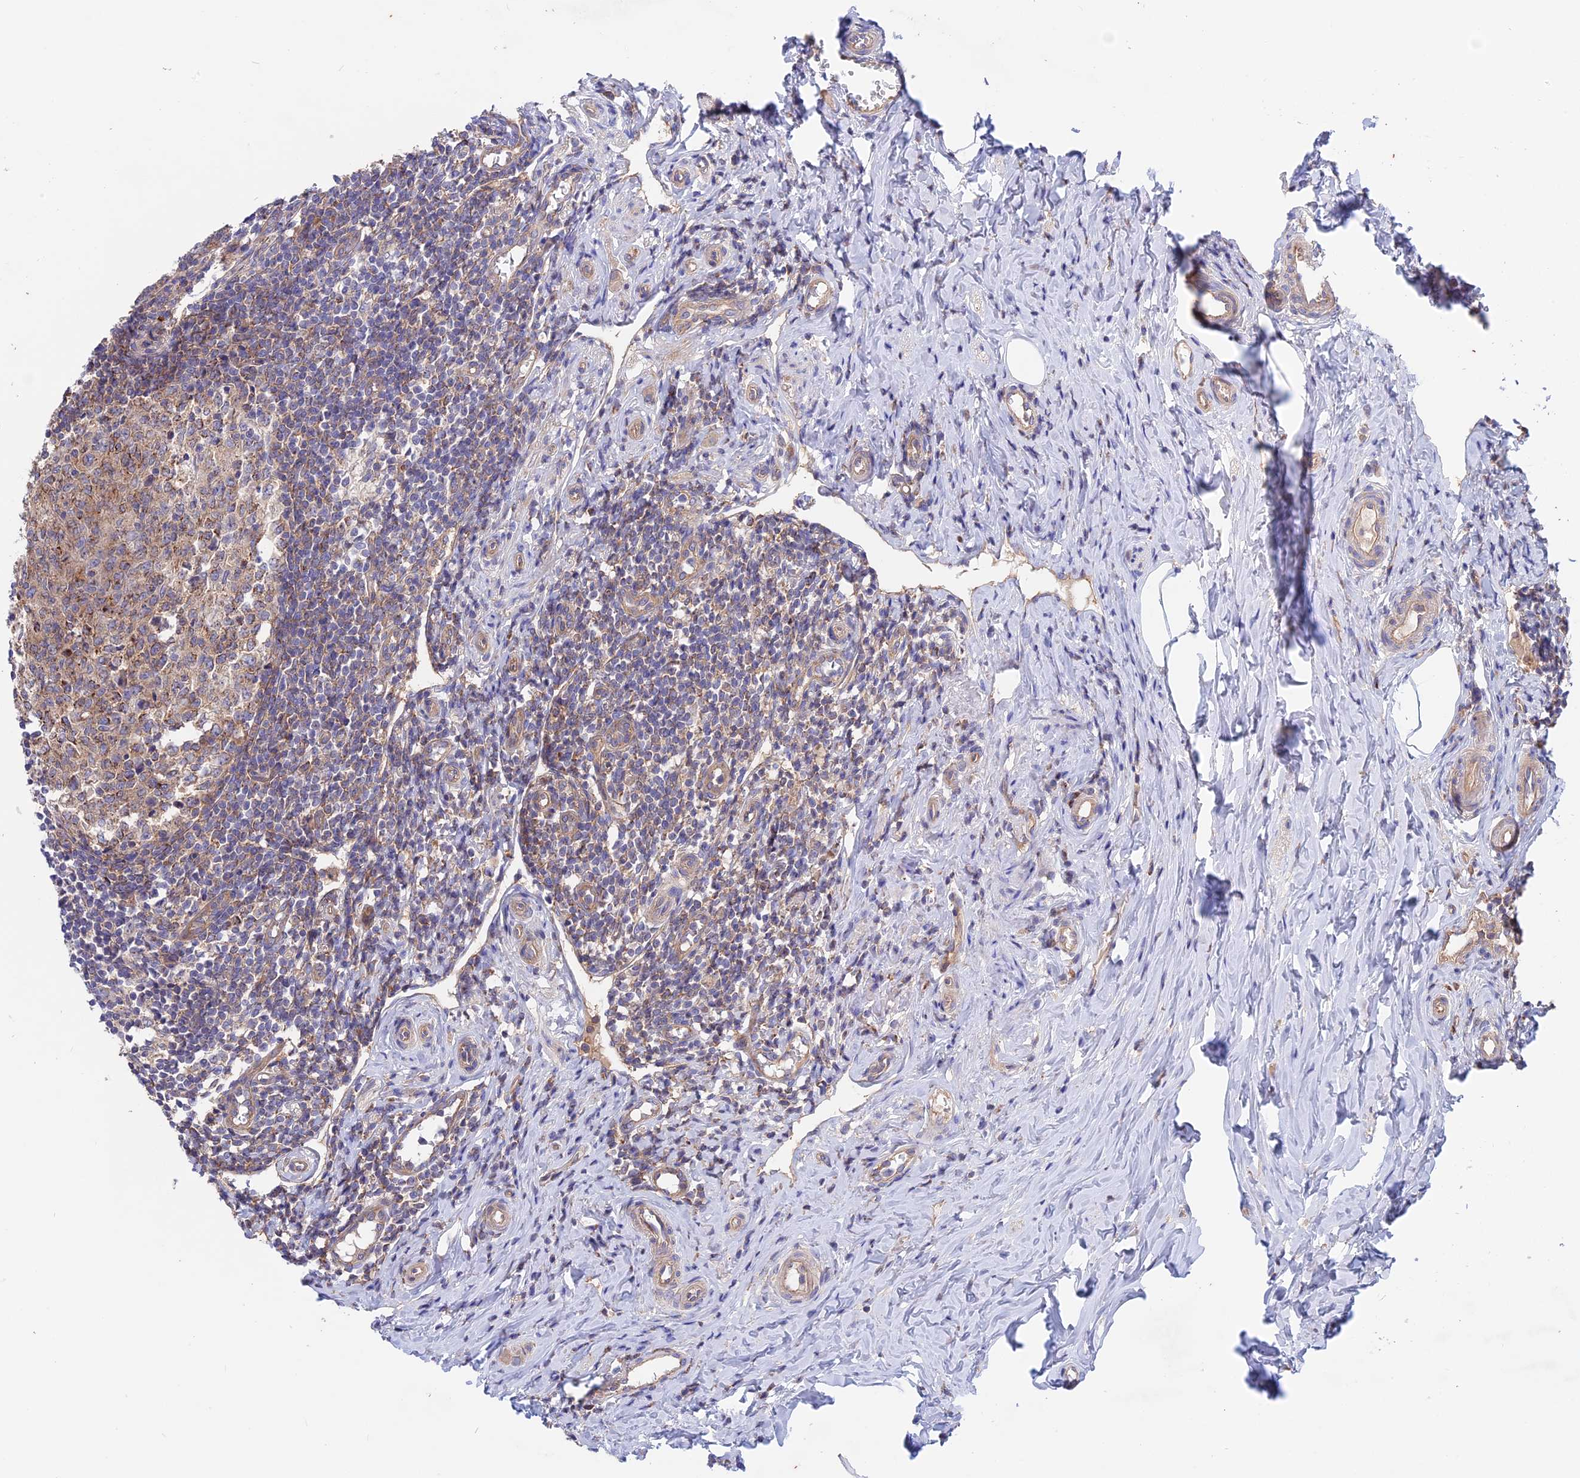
{"staining": {"intensity": "moderate", "quantity": ">75%", "location": "cytoplasmic/membranous"}, "tissue": "appendix", "cell_type": "Glandular cells", "image_type": "normal", "snomed": [{"axis": "morphology", "description": "Normal tissue, NOS"}, {"axis": "topography", "description": "Appendix"}], "caption": "Immunohistochemical staining of benign appendix demonstrates >75% levels of moderate cytoplasmic/membranous protein staining in approximately >75% of glandular cells.", "gene": "HYCC1", "patient": {"sex": "female", "age": 33}}